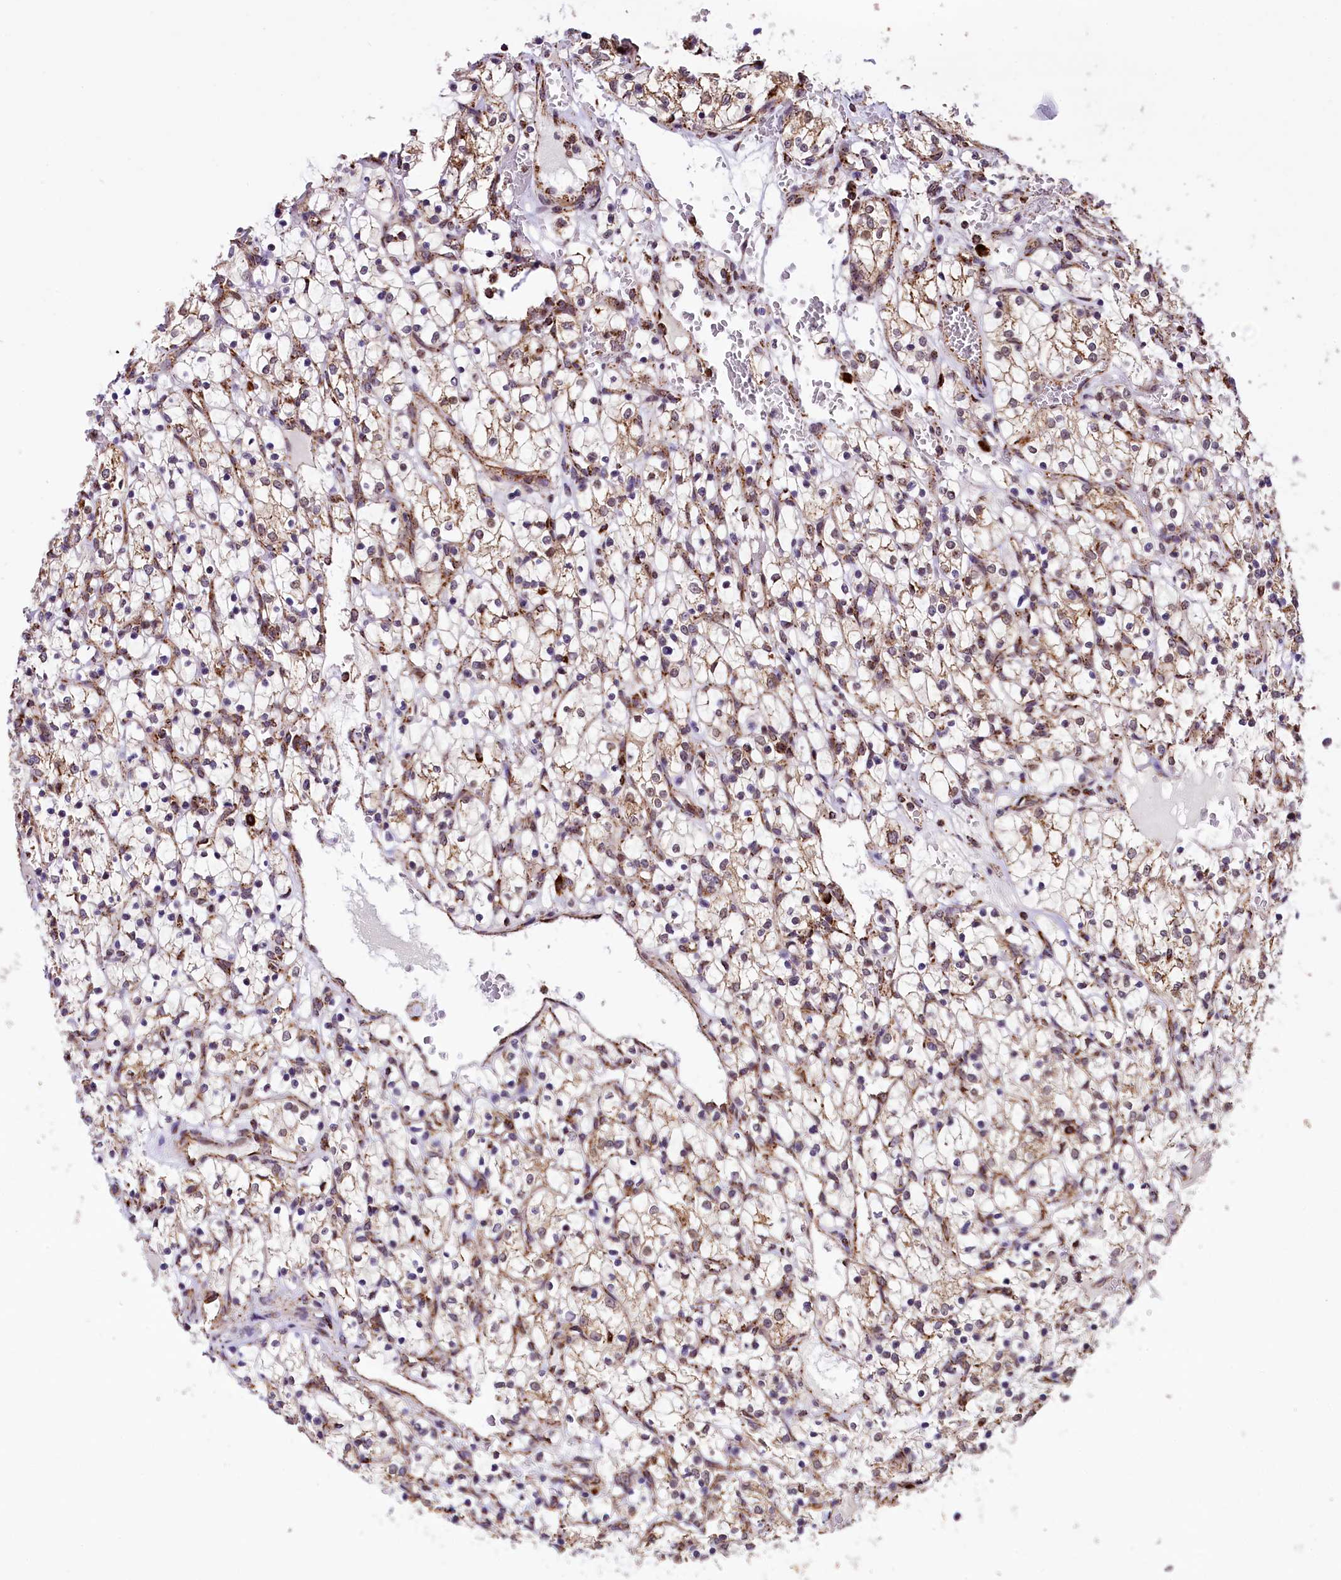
{"staining": {"intensity": "weak", "quantity": "<25%", "location": "cytoplasmic/membranous"}, "tissue": "renal cancer", "cell_type": "Tumor cells", "image_type": "cancer", "snomed": [{"axis": "morphology", "description": "Adenocarcinoma, NOS"}, {"axis": "topography", "description": "Kidney"}], "caption": "Histopathology image shows no protein staining in tumor cells of renal cancer (adenocarcinoma) tissue. The staining is performed using DAB brown chromogen with nuclei counter-stained in using hematoxylin.", "gene": "KLC2", "patient": {"sex": "female", "age": 69}}